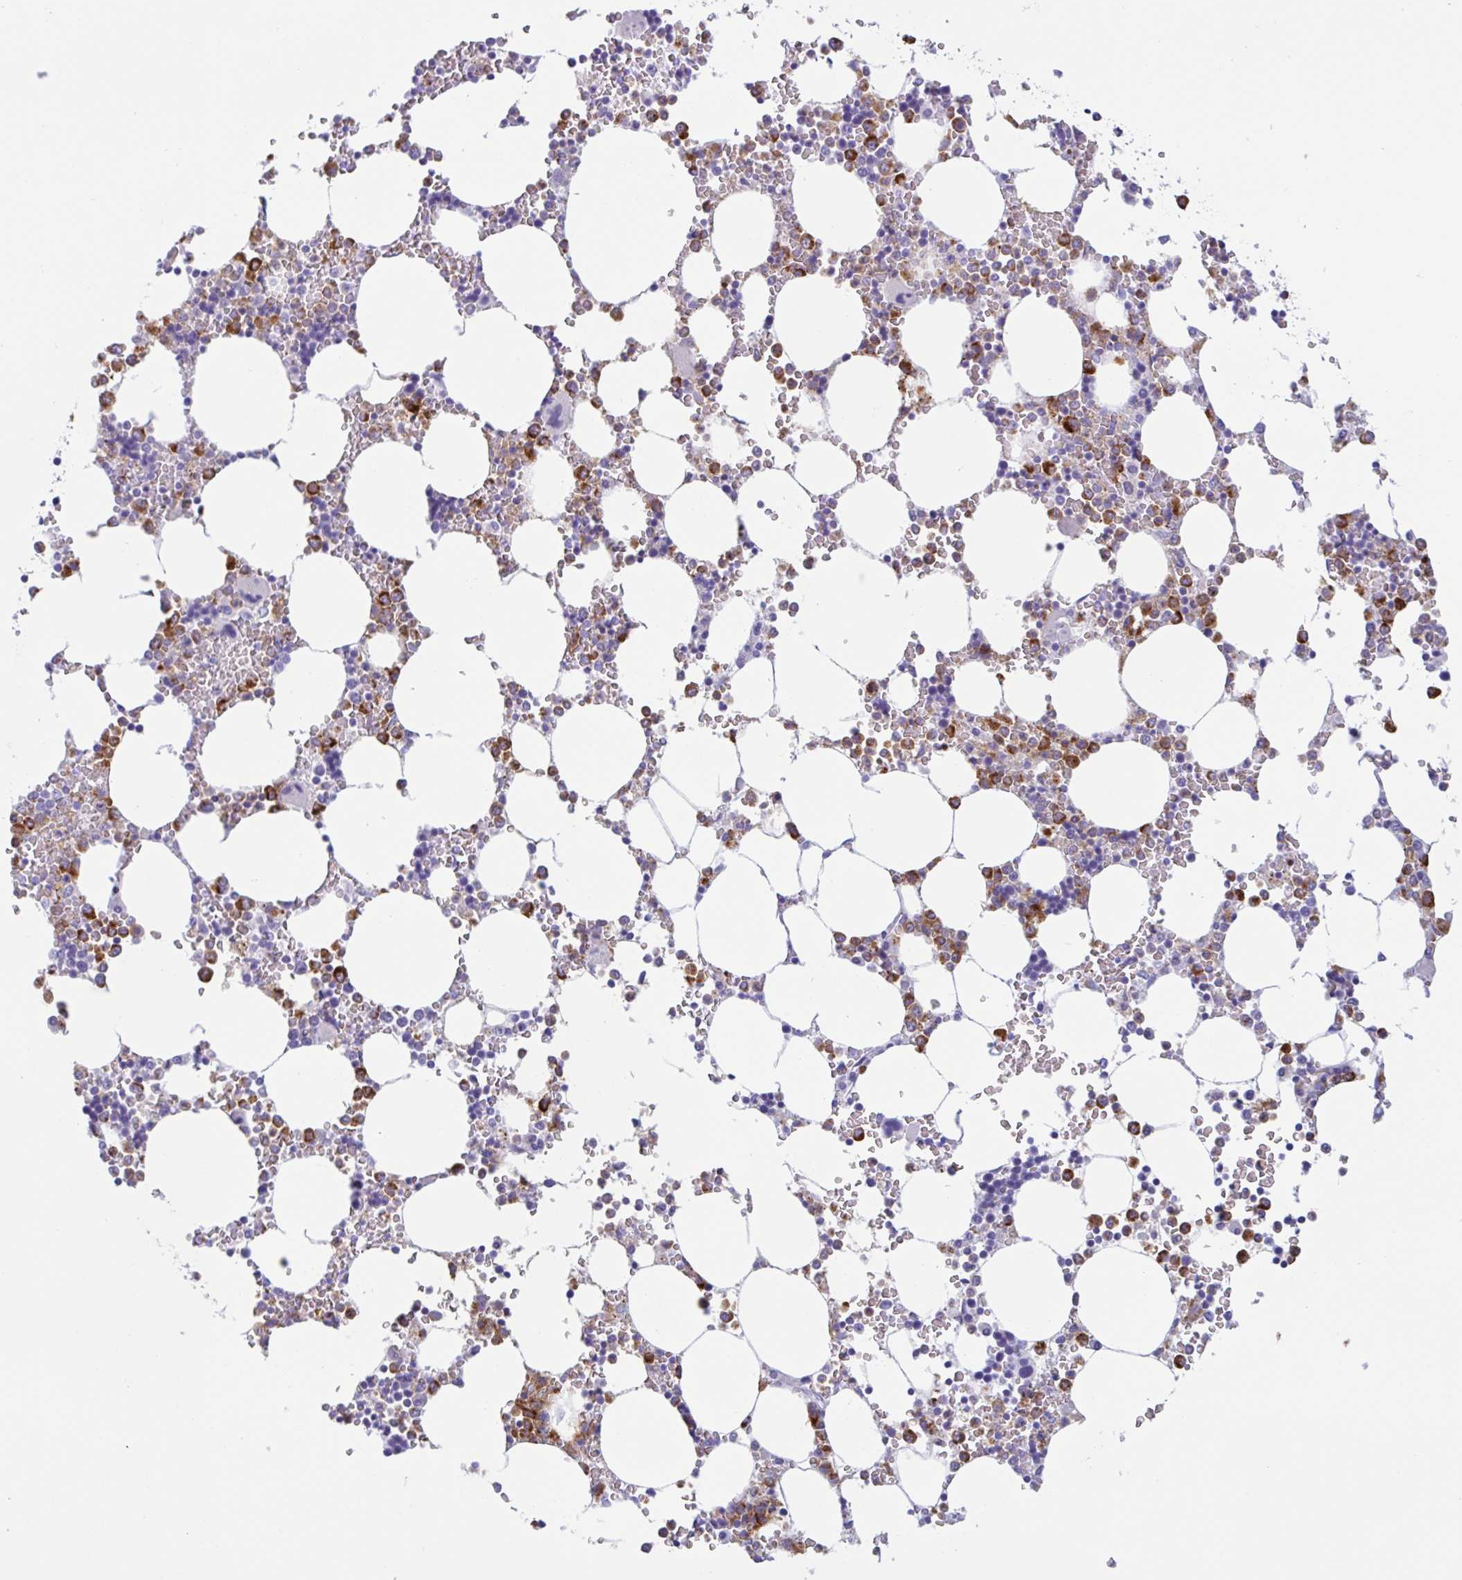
{"staining": {"intensity": "strong", "quantity": "25%-75%", "location": "cytoplasmic/membranous"}, "tissue": "bone marrow", "cell_type": "Hematopoietic cells", "image_type": "normal", "snomed": [{"axis": "morphology", "description": "Normal tissue, NOS"}, {"axis": "topography", "description": "Bone marrow"}], "caption": "Immunohistochemistry (DAB (3,3'-diaminobenzidine)) staining of benign human bone marrow shows strong cytoplasmic/membranous protein expression in about 25%-75% of hematopoietic cells.", "gene": "DTWD2", "patient": {"sex": "male", "age": 64}}